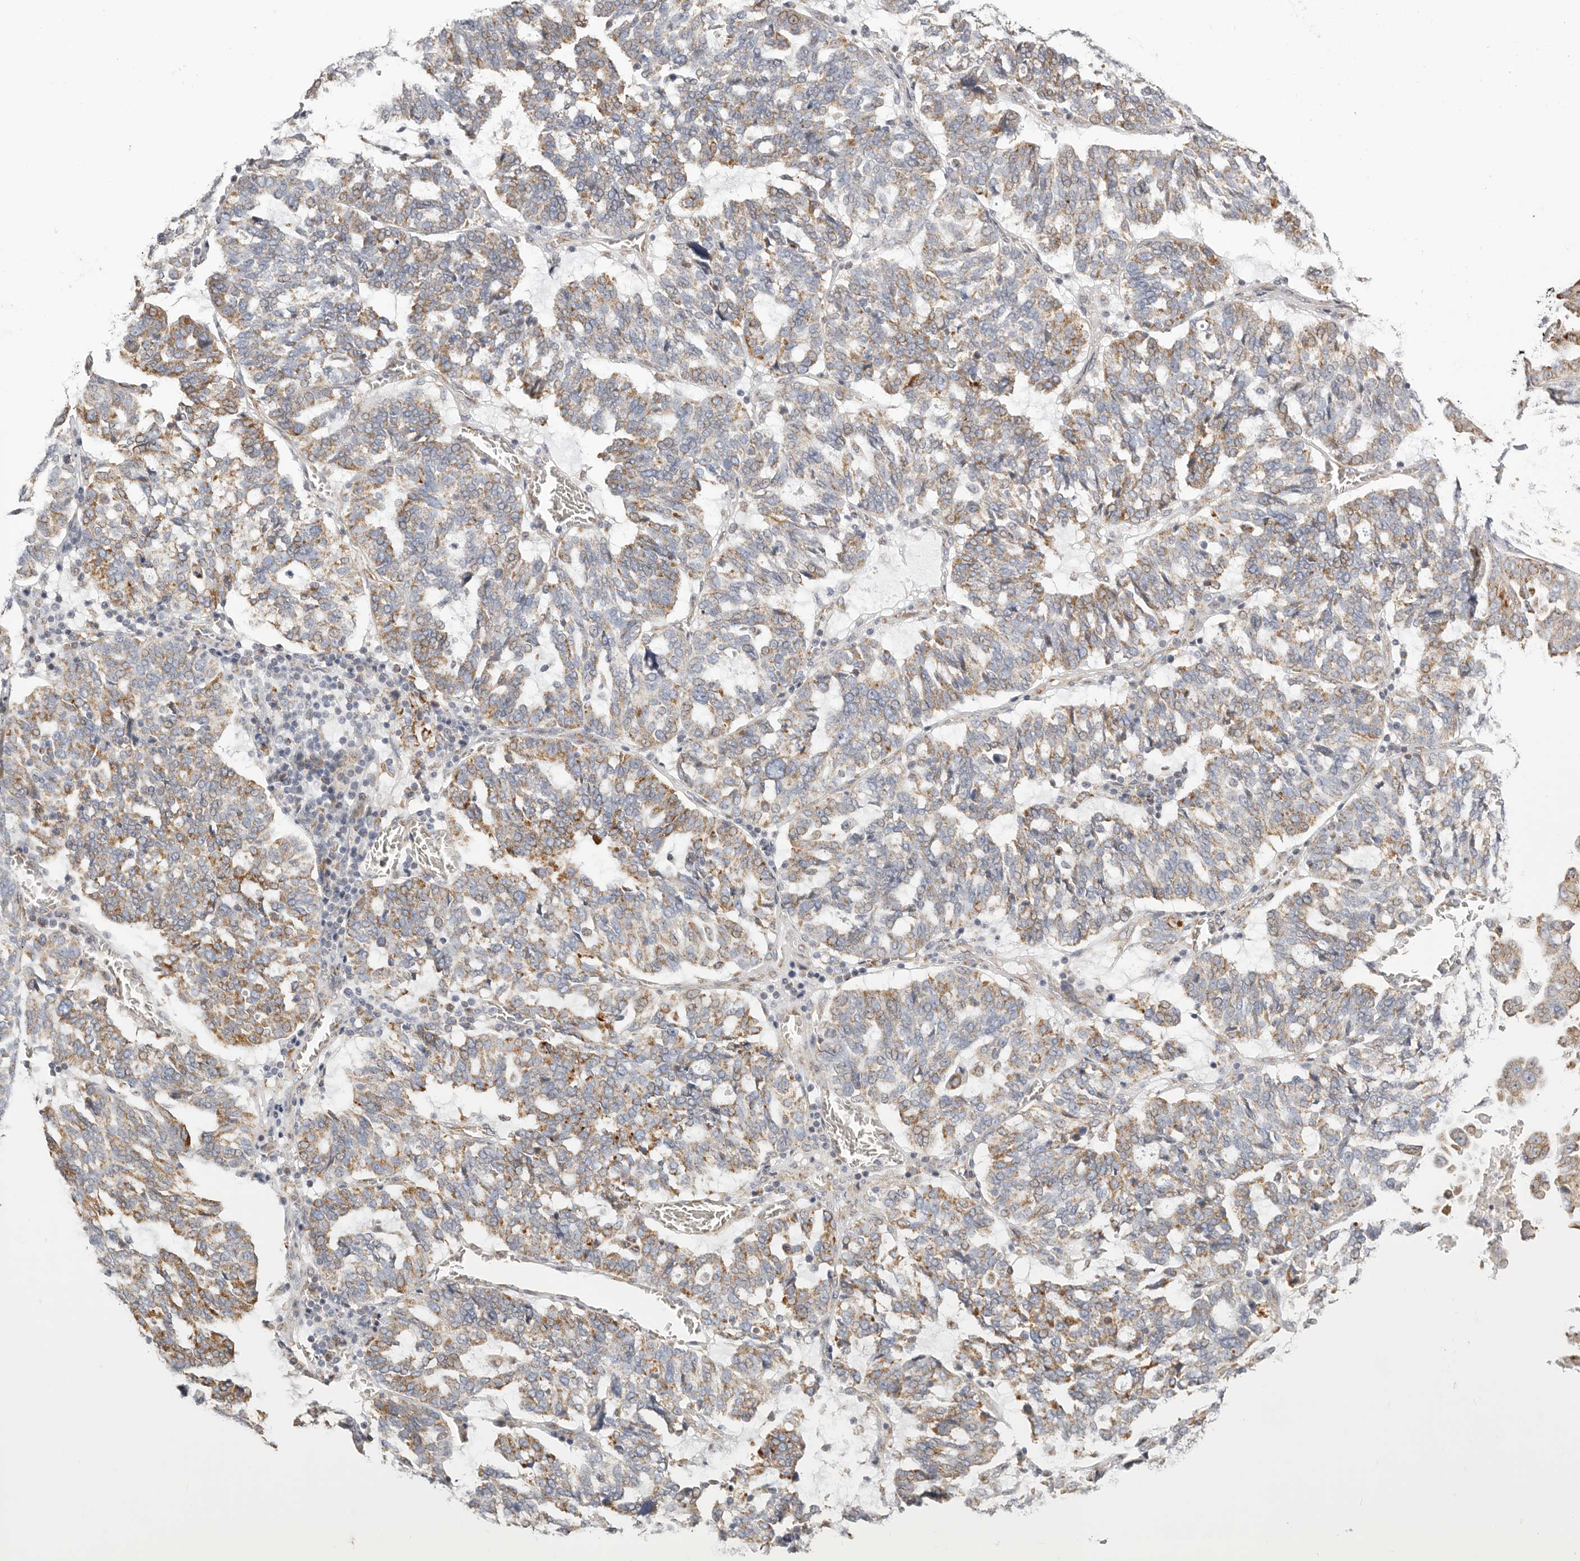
{"staining": {"intensity": "moderate", "quantity": "25%-75%", "location": "cytoplasmic/membranous"}, "tissue": "ovarian cancer", "cell_type": "Tumor cells", "image_type": "cancer", "snomed": [{"axis": "morphology", "description": "Cystadenocarcinoma, serous, NOS"}, {"axis": "topography", "description": "Ovary"}], "caption": "High-power microscopy captured an immunohistochemistry photomicrograph of ovarian cancer (serous cystadenocarcinoma), revealing moderate cytoplasmic/membranous staining in about 25%-75% of tumor cells.", "gene": "IL32", "patient": {"sex": "female", "age": 59}}